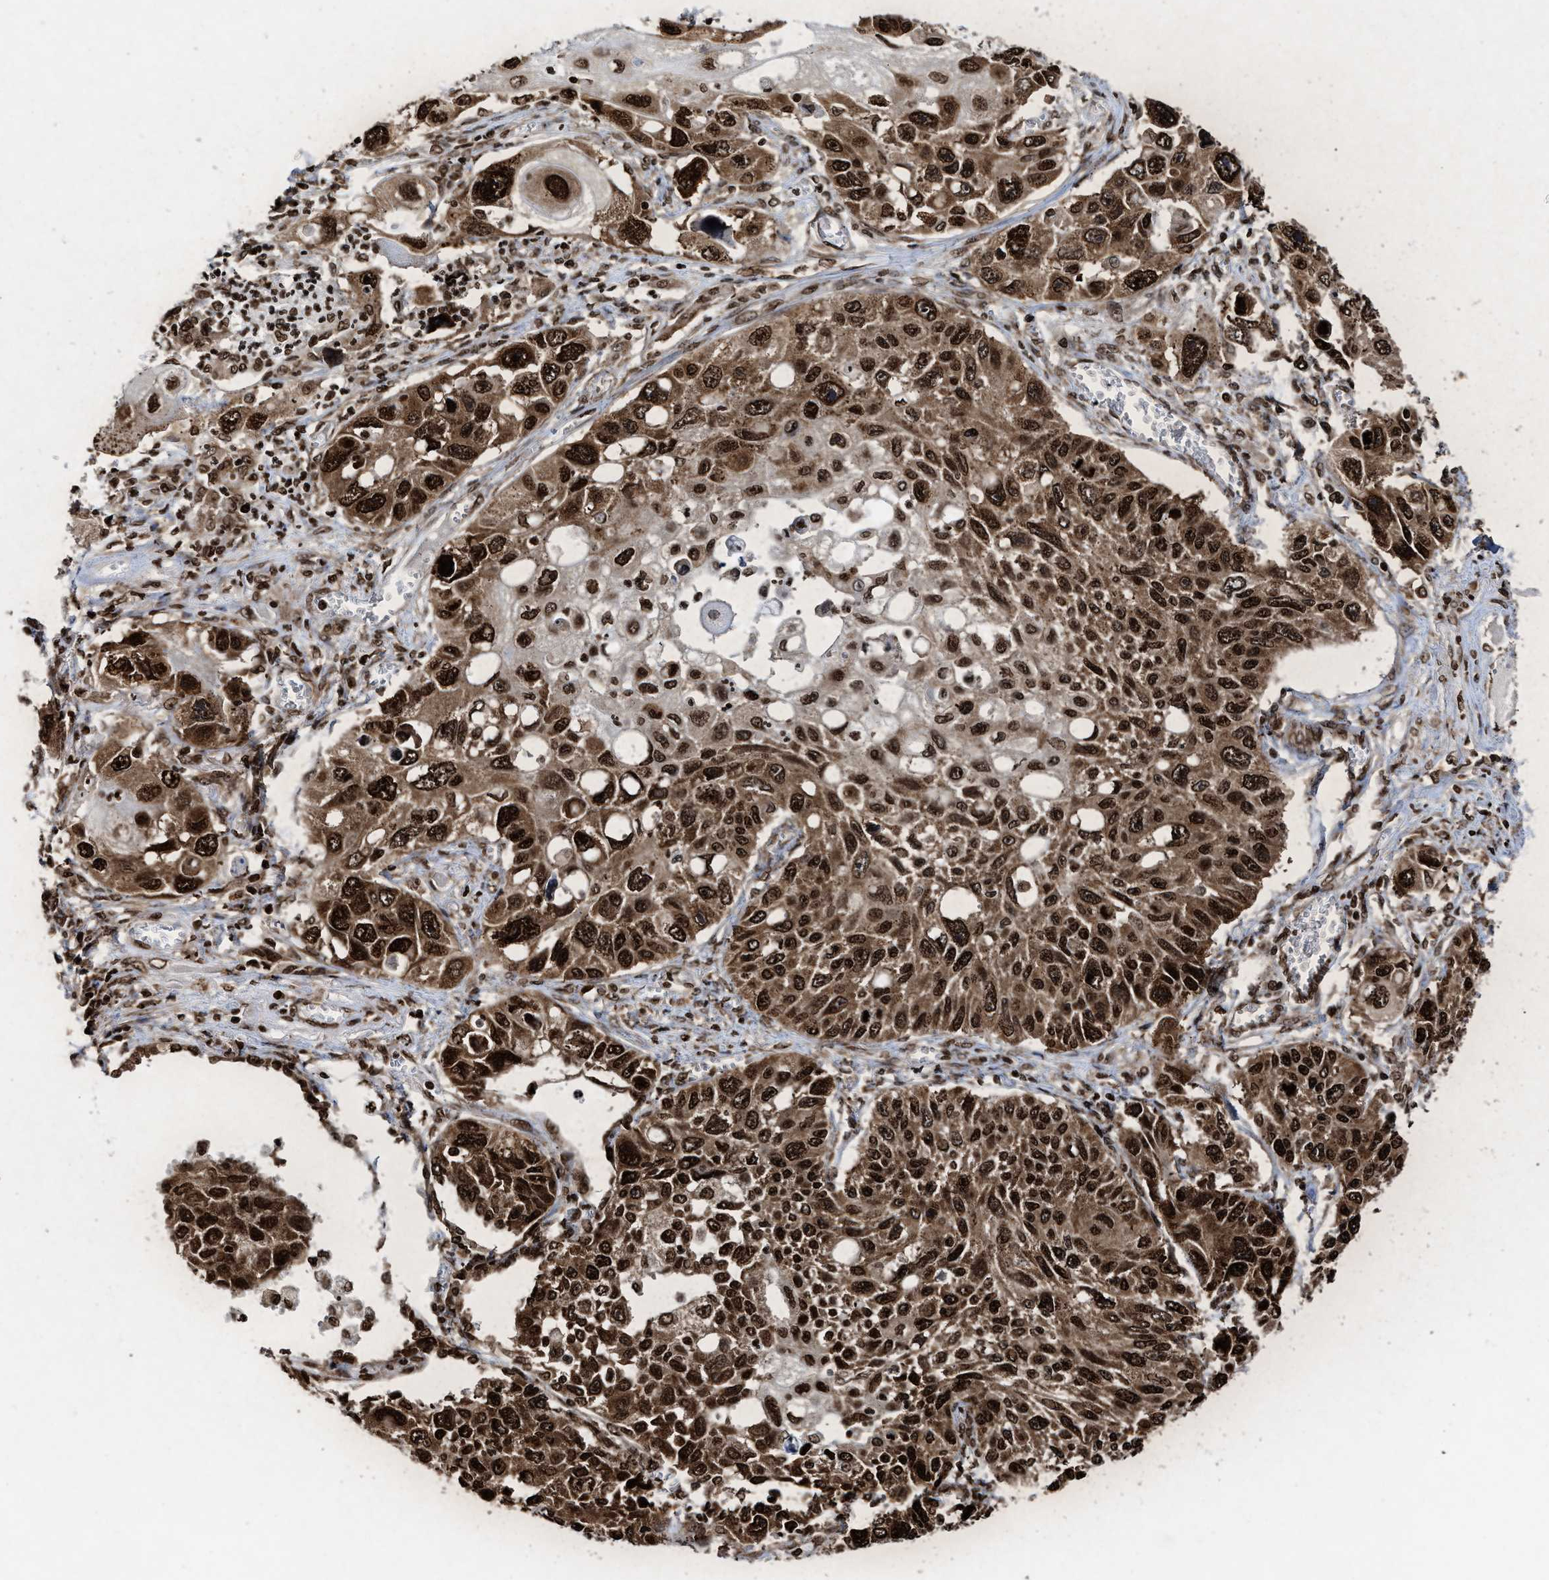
{"staining": {"intensity": "strong", "quantity": ">75%", "location": "cytoplasmic/membranous,nuclear"}, "tissue": "lung cancer", "cell_type": "Tumor cells", "image_type": "cancer", "snomed": [{"axis": "morphology", "description": "Squamous cell carcinoma, NOS"}, {"axis": "topography", "description": "Lung"}], "caption": "DAB immunohistochemical staining of human squamous cell carcinoma (lung) displays strong cytoplasmic/membranous and nuclear protein expression in about >75% of tumor cells.", "gene": "ALYREF", "patient": {"sex": "male", "age": 71}}